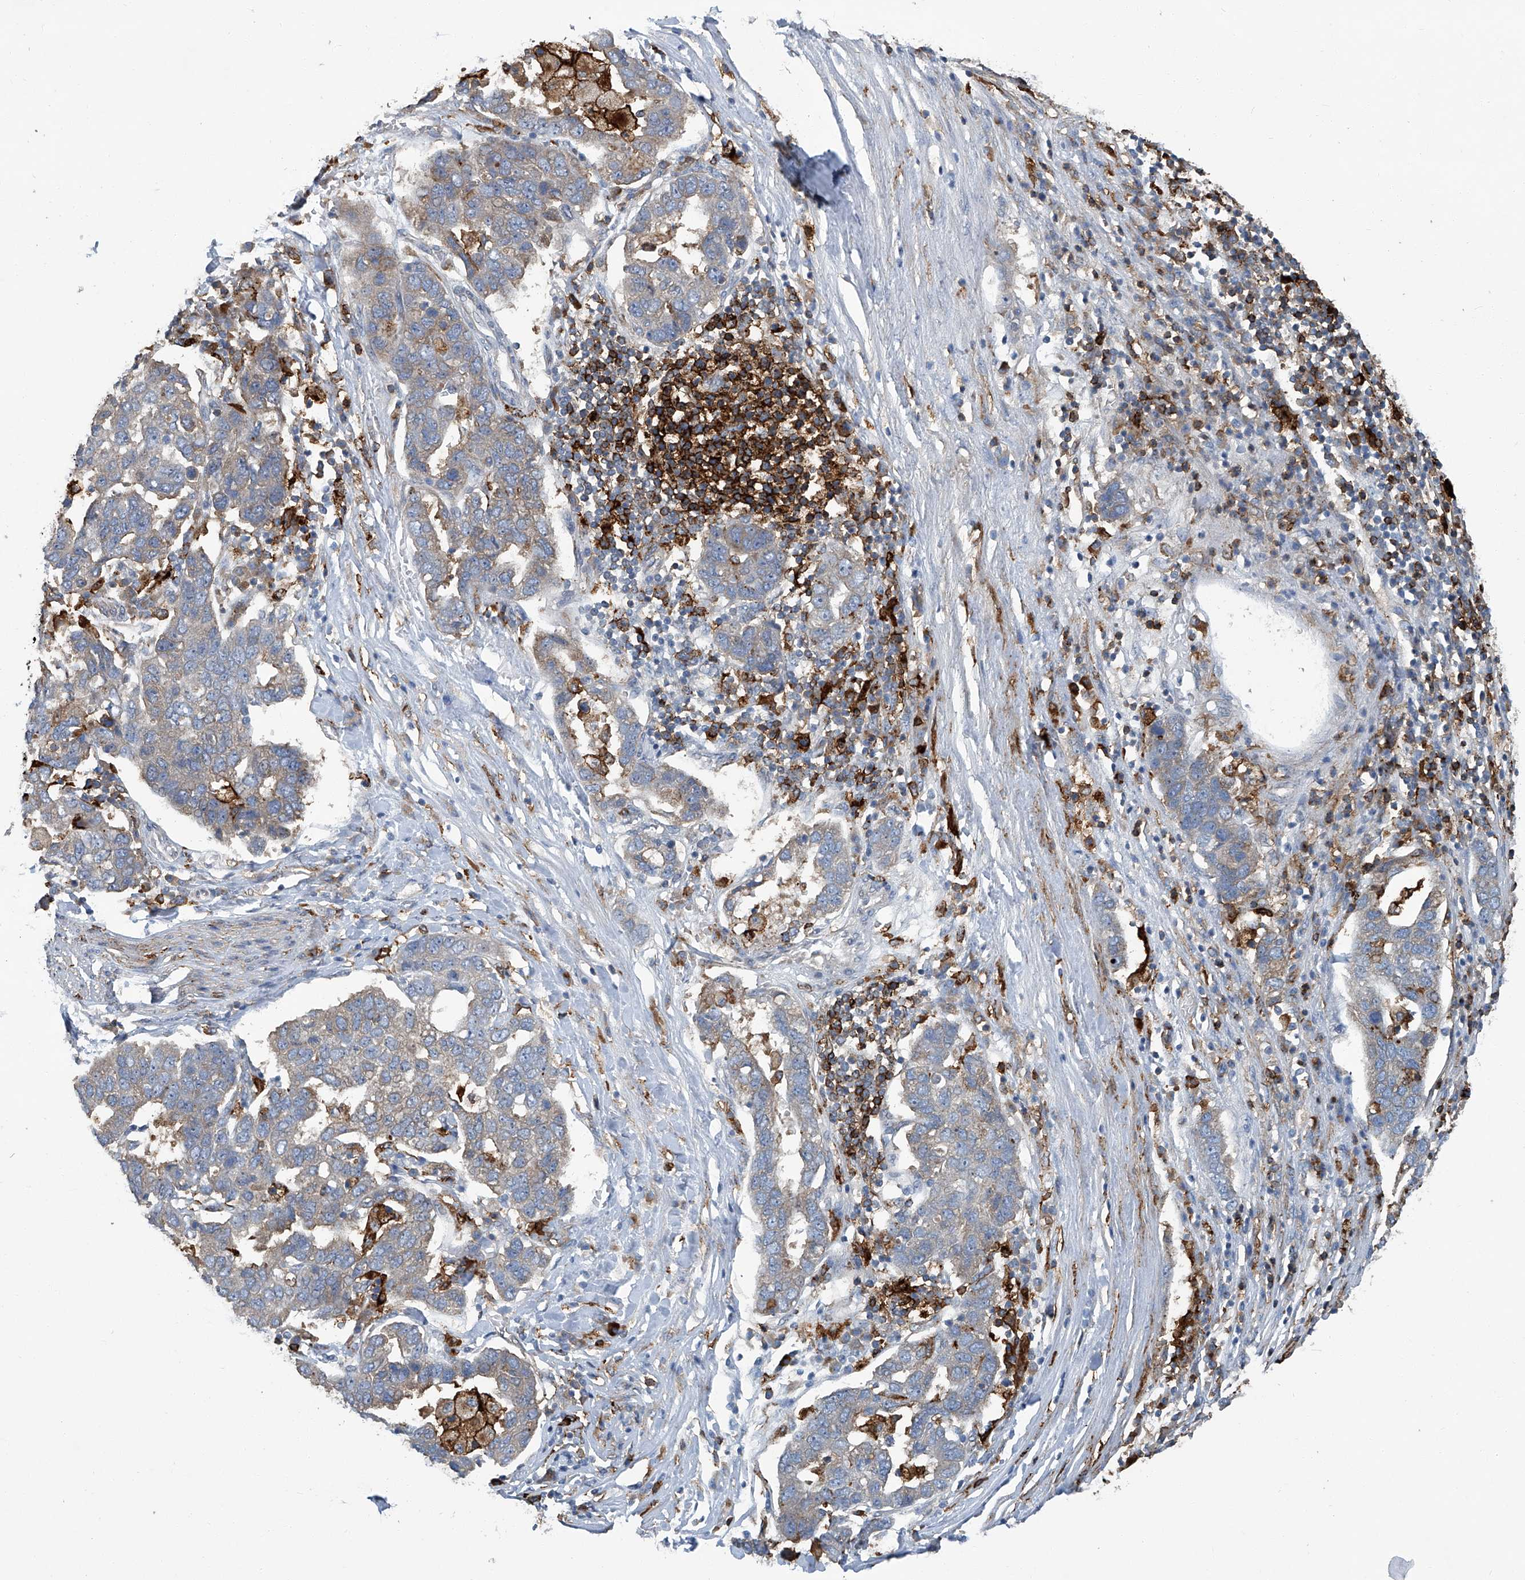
{"staining": {"intensity": "negative", "quantity": "none", "location": "none"}, "tissue": "pancreatic cancer", "cell_type": "Tumor cells", "image_type": "cancer", "snomed": [{"axis": "morphology", "description": "Adenocarcinoma, NOS"}, {"axis": "topography", "description": "Pancreas"}], "caption": "This micrograph is of pancreatic cancer (adenocarcinoma) stained with immunohistochemistry to label a protein in brown with the nuclei are counter-stained blue. There is no positivity in tumor cells. The staining is performed using DAB brown chromogen with nuclei counter-stained in using hematoxylin.", "gene": "FAM167A", "patient": {"sex": "female", "age": 61}}